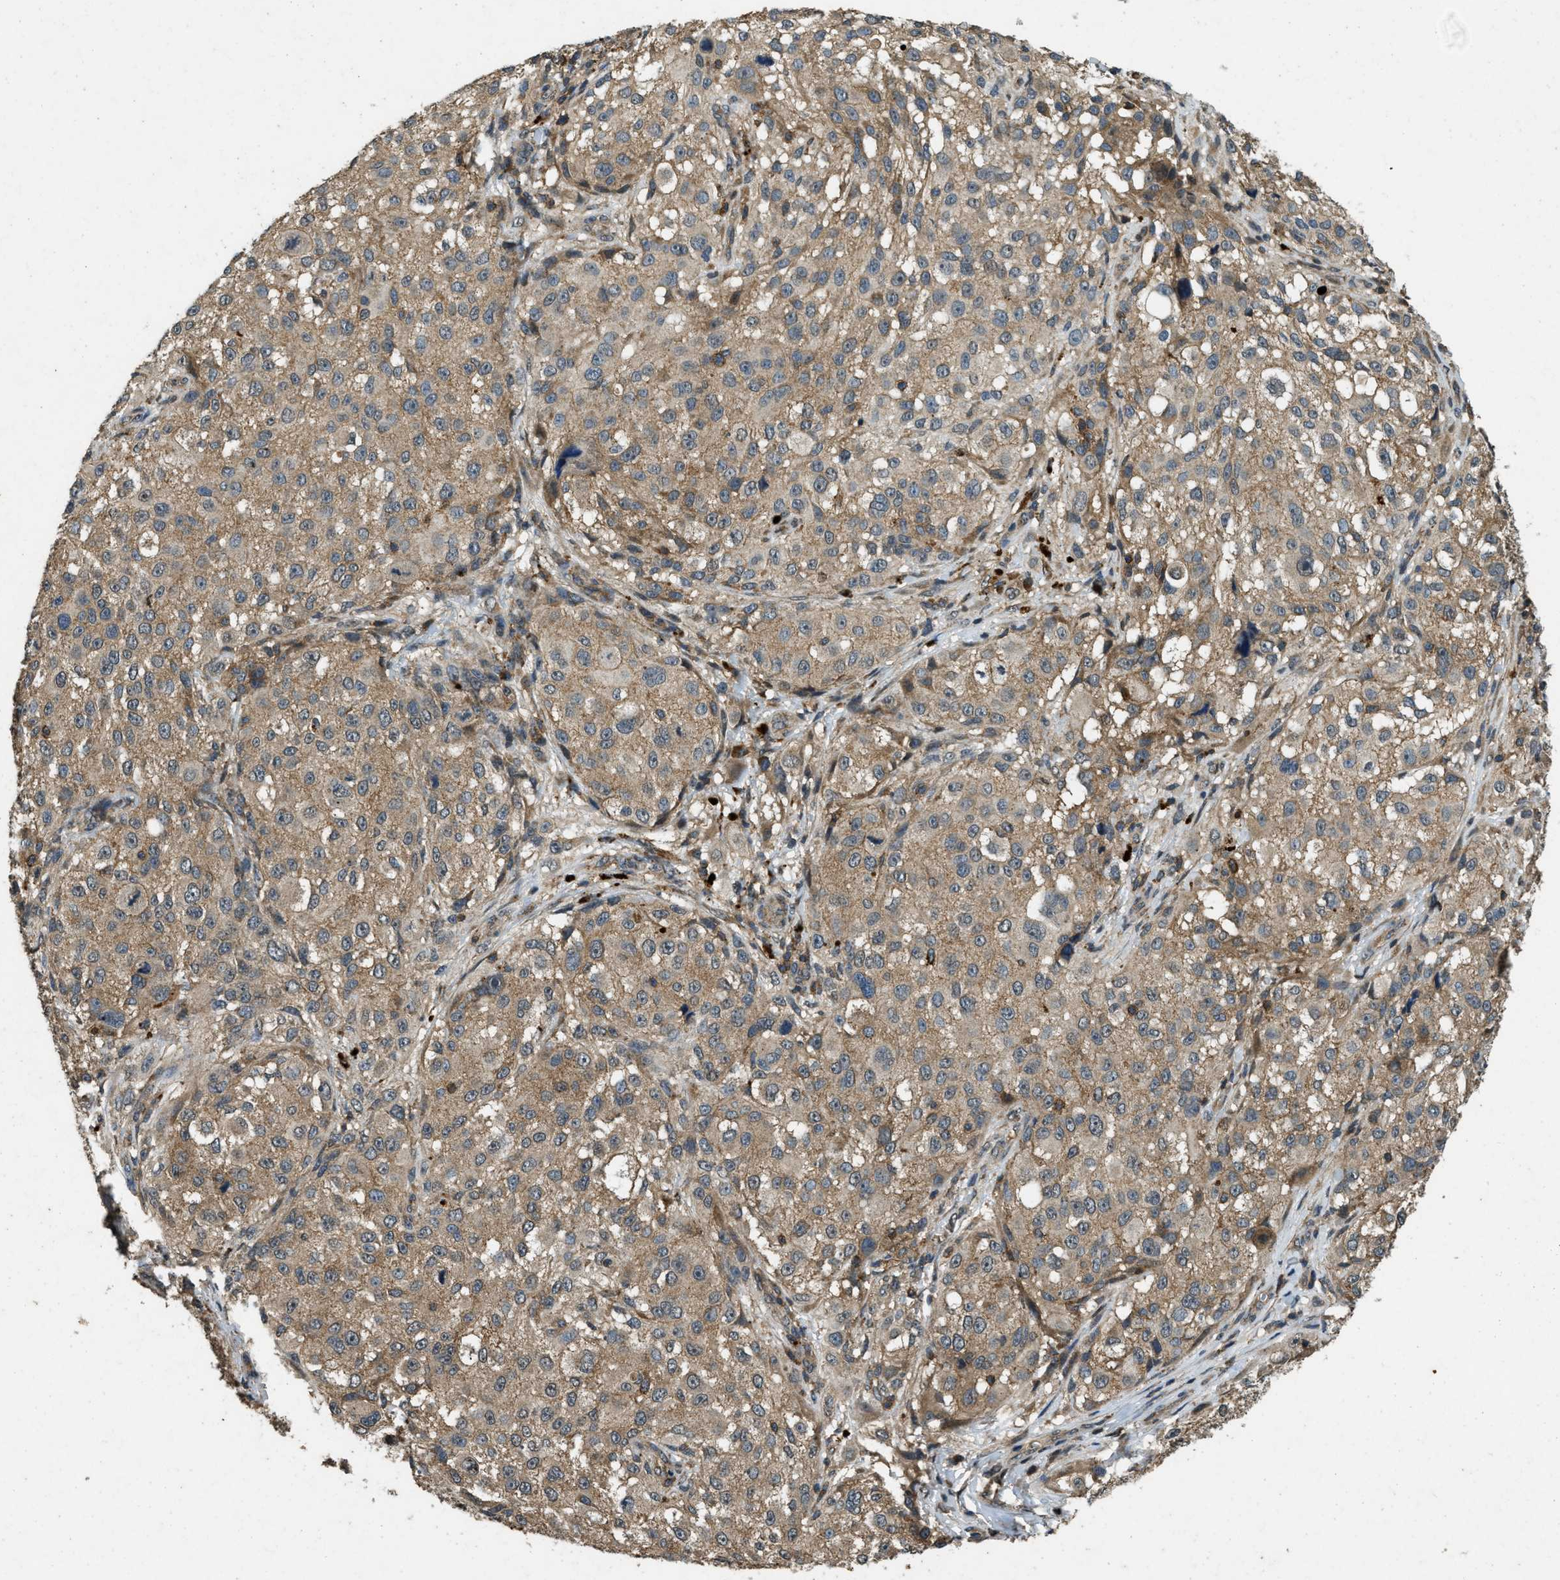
{"staining": {"intensity": "weak", "quantity": ">75%", "location": "cytoplasmic/membranous"}, "tissue": "melanoma", "cell_type": "Tumor cells", "image_type": "cancer", "snomed": [{"axis": "morphology", "description": "Necrosis, NOS"}, {"axis": "morphology", "description": "Malignant melanoma, NOS"}, {"axis": "topography", "description": "Skin"}], "caption": "A brown stain highlights weak cytoplasmic/membranous staining of a protein in melanoma tumor cells.", "gene": "ATP8B1", "patient": {"sex": "female", "age": 87}}